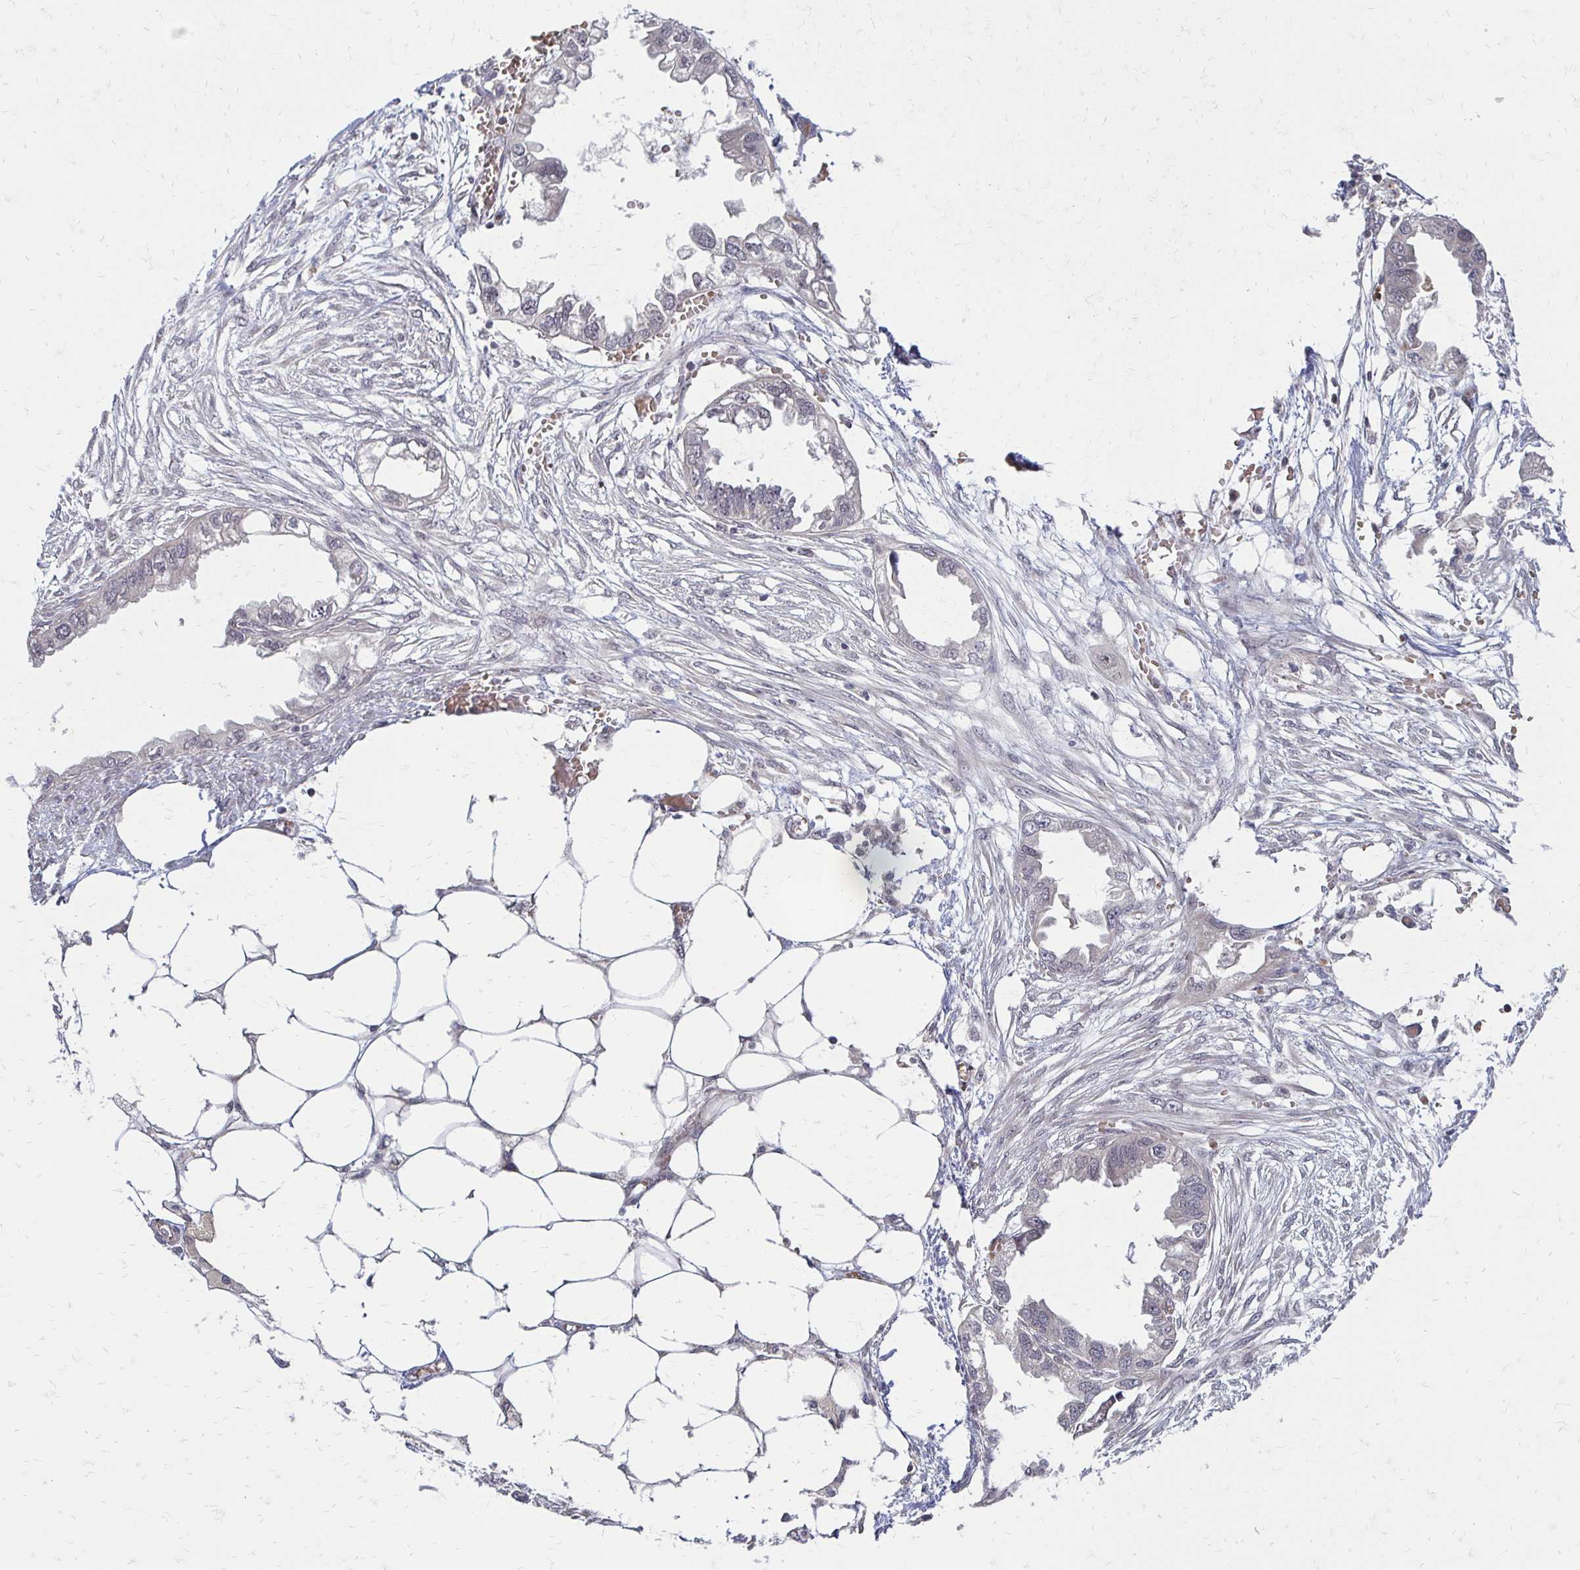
{"staining": {"intensity": "negative", "quantity": "none", "location": "none"}, "tissue": "endometrial cancer", "cell_type": "Tumor cells", "image_type": "cancer", "snomed": [{"axis": "morphology", "description": "Adenocarcinoma, NOS"}, {"axis": "morphology", "description": "Adenocarcinoma, metastatic, NOS"}, {"axis": "topography", "description": "Adipose tissue"}, {"axis": "topography", "description": "Endometrium"}], "caption": "Tumor cells are negative for protein expression in human adenocarcinoma (endometrial).", "gene": "TRIR", "patient": {"sex": "female", "age": 67}}